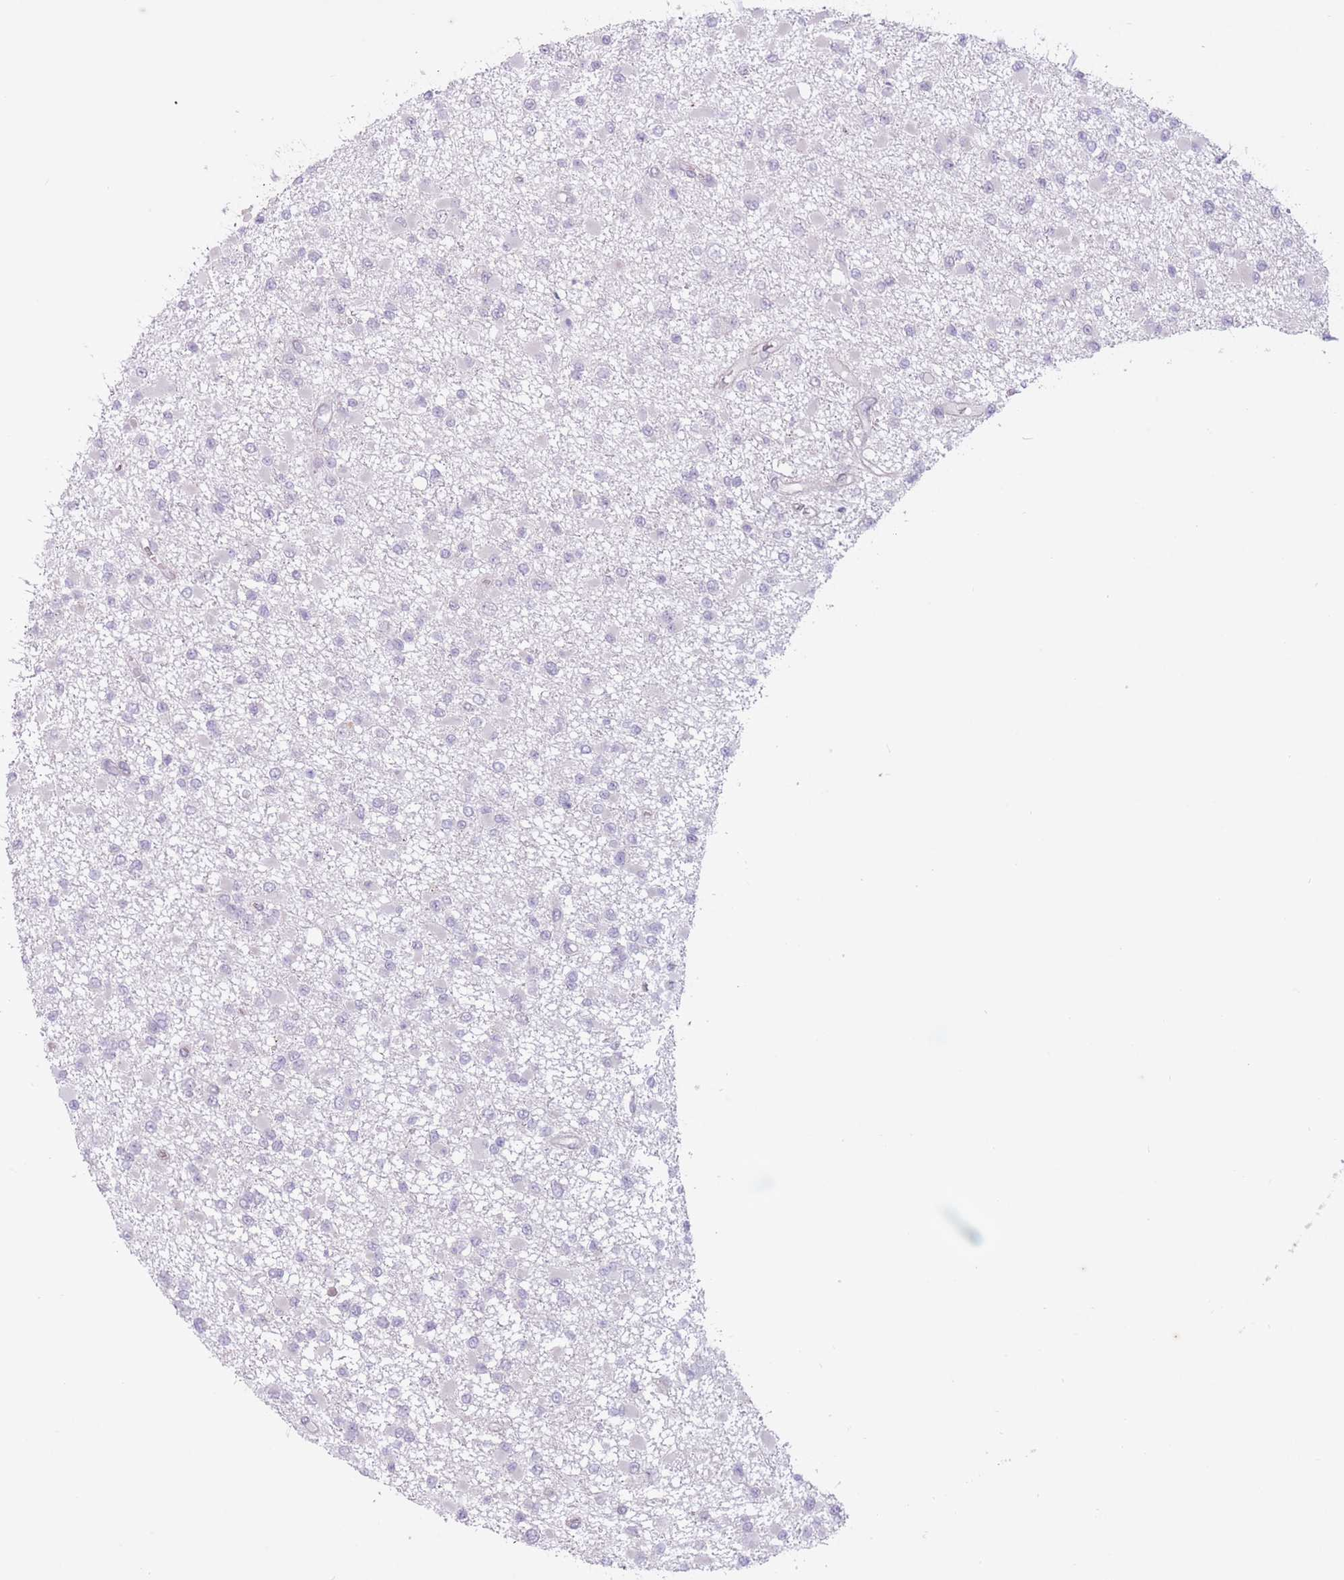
{"staining": {"intensity": "negative", "quantity": "none", "location": "none"}, "tissue": "glioma", "cell_type": "Tumor cells", "image_type": "cancer", "snomed": [{"axis": "morphology", "description": "Glioma, malignant, Low grade"}, {"axis": "topography", "description": "Brain"}], "caption": "IHC of glioma shows no positivity in tumor cells.", "gene": "ARPIN", "patient": {"sex": "female", "age": 22}}